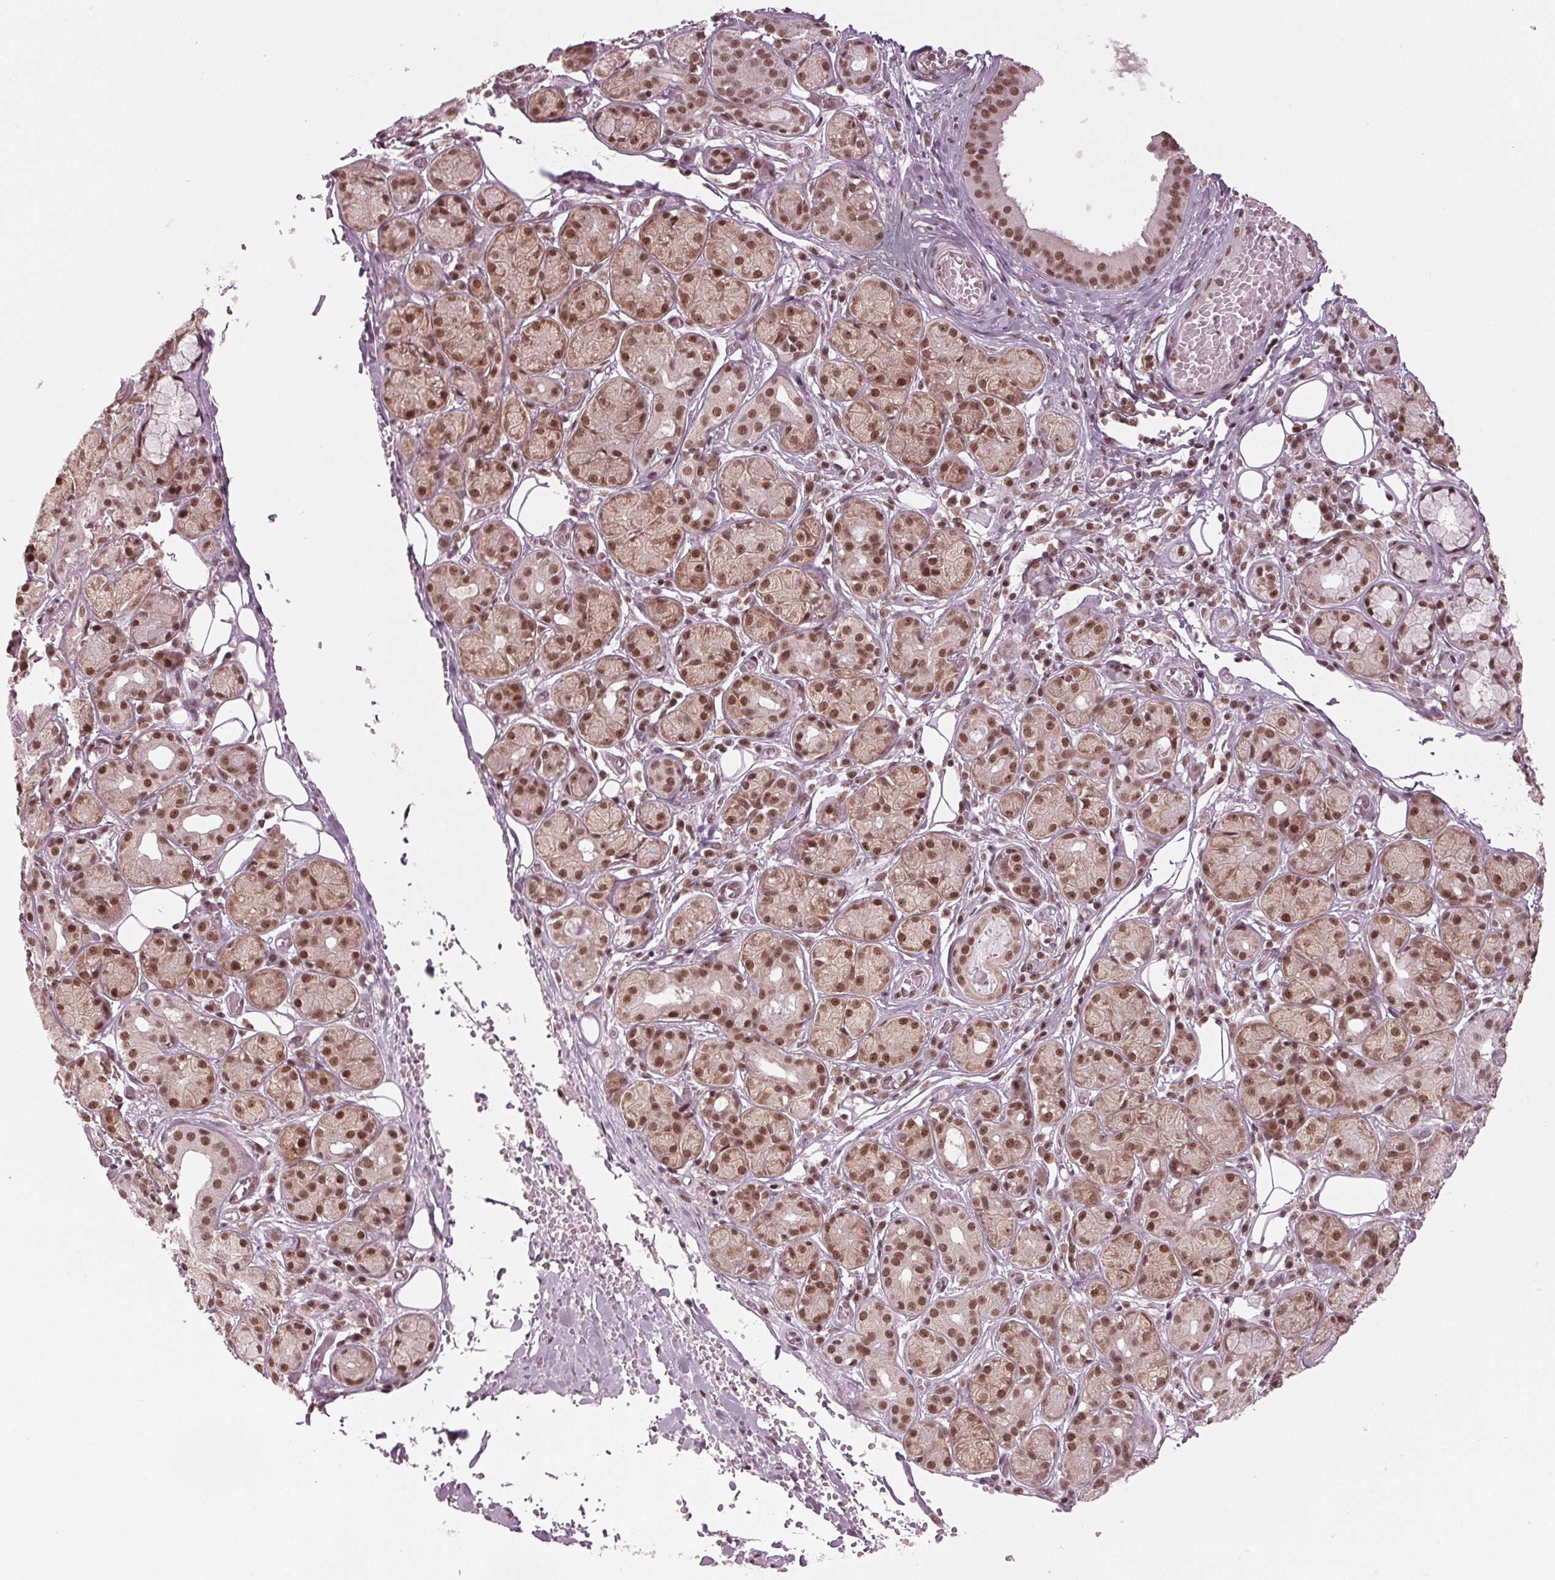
{"staining": {"intensity": "moderate", "quantity": ">75%", "location": "nuclear"}, "tissue": "salivary gland", "cell_type": "Glandular cells", "image_type": "normal", "snomed": [{"axis": "morphology", "description": "Normal tissue, NOS"}, {"axis": "topography", "description": "Salivary gland"}, {"axis": "topography", "description": "Peripheral nerve tissue"}], "caption": "Protein staining of benign salivary gland exhibits moderate nuclear expression in approximately >75% of glandular cells.", "gene": "DDX41", "patient": {"sex": "male", "age": 71}}